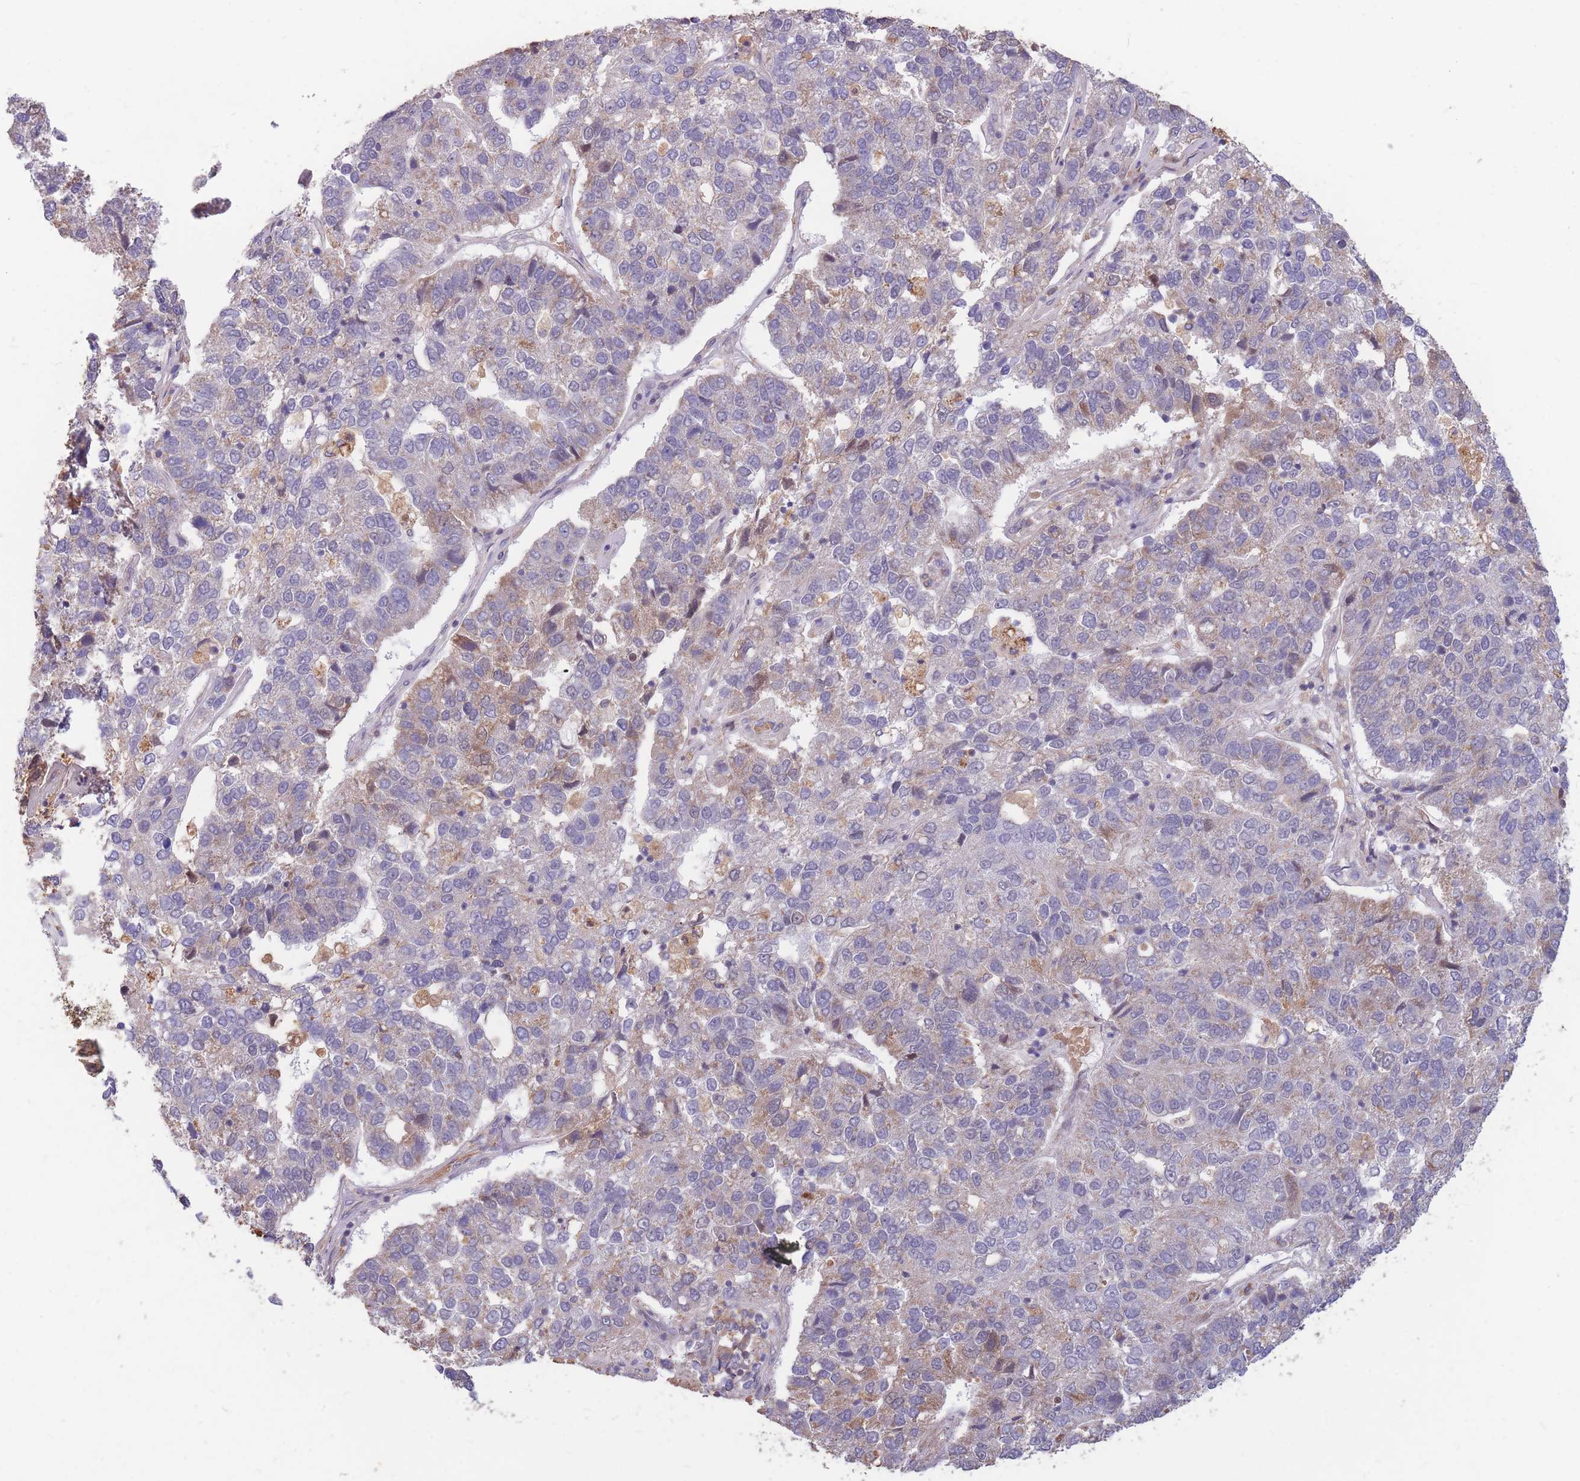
{"staining": {"intensity": "weak", "quantity": "<25%", "location": "cytoplasmic/membranous"}, "tissue": "pancreatic cancer", "cell_type": "Tumor cells", "image_type": "cancer", "snomed": [{"axis": "morphology", "description": "Adenocarcinoma, NOS"}, {"axis": "topography", "description": "Pancreas"}], "caption": "Protein analysis of pancreatic cancer (adenocarcinoma) demonstrates no significant staining in tumor cells.", "gene": "PTPMT1", "patient": {"sex": "female", "age": 61}}